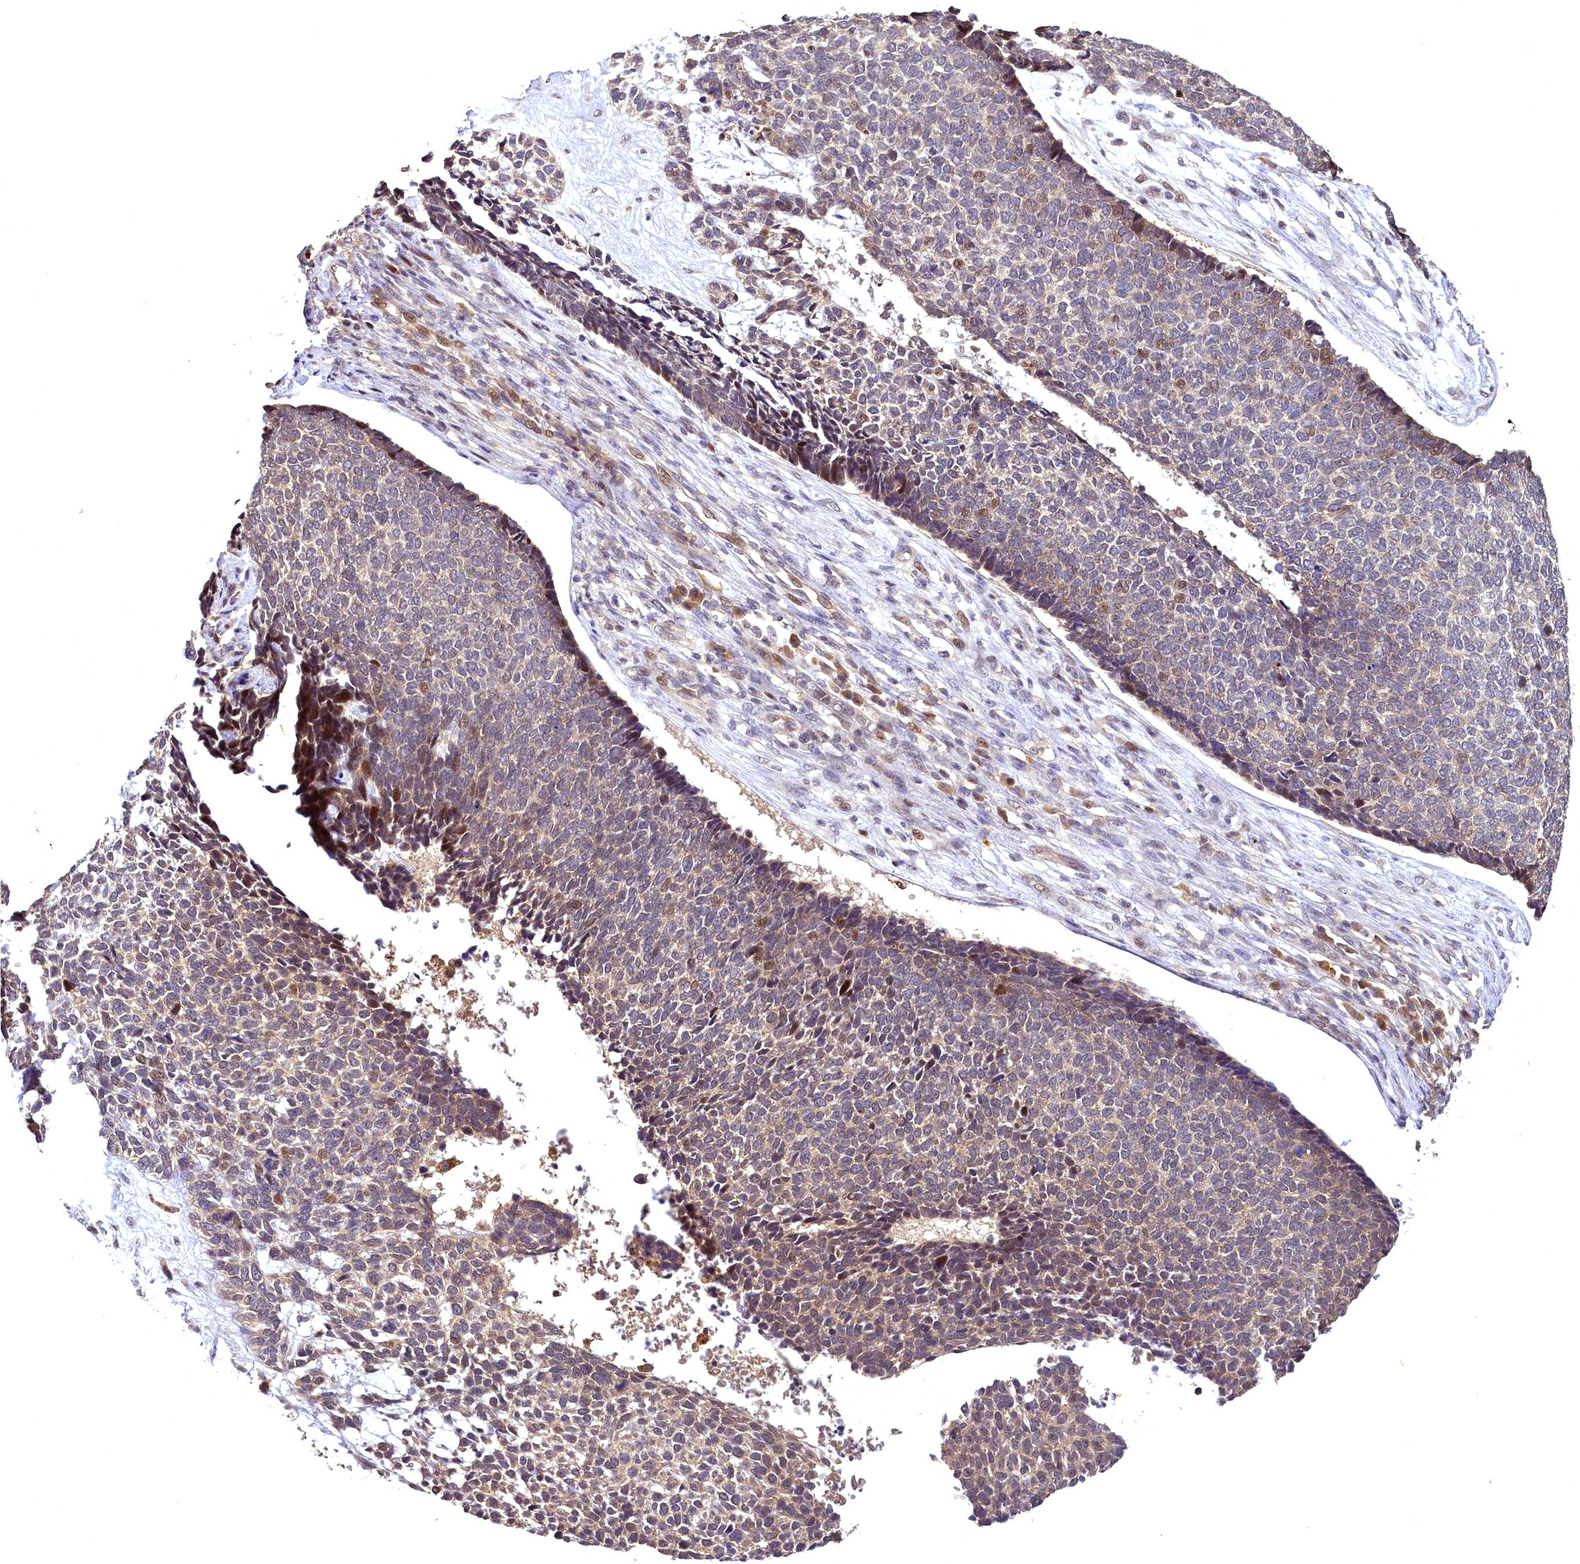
{"staining": {"intensity": "moderate", "quantity": "<25%", "location": "cytoplasmic/membranous,nuclear"}, "tissue": "skin cancer", "cell_type": "Tumor cells", "image_type": "cancer", "snomed": [{"axis": "morphology", "description": "Basal cell carcinoma"}, {"axis": "topography", "description": "Skin"}], "caption": "A brown stain labels moderate cytoplasmic/membranous and nuclear positivity of a protein in human skin cancer tumor cells.", "gene": "TMEM39A", "patient": {"sex": "female", "age": 84}}